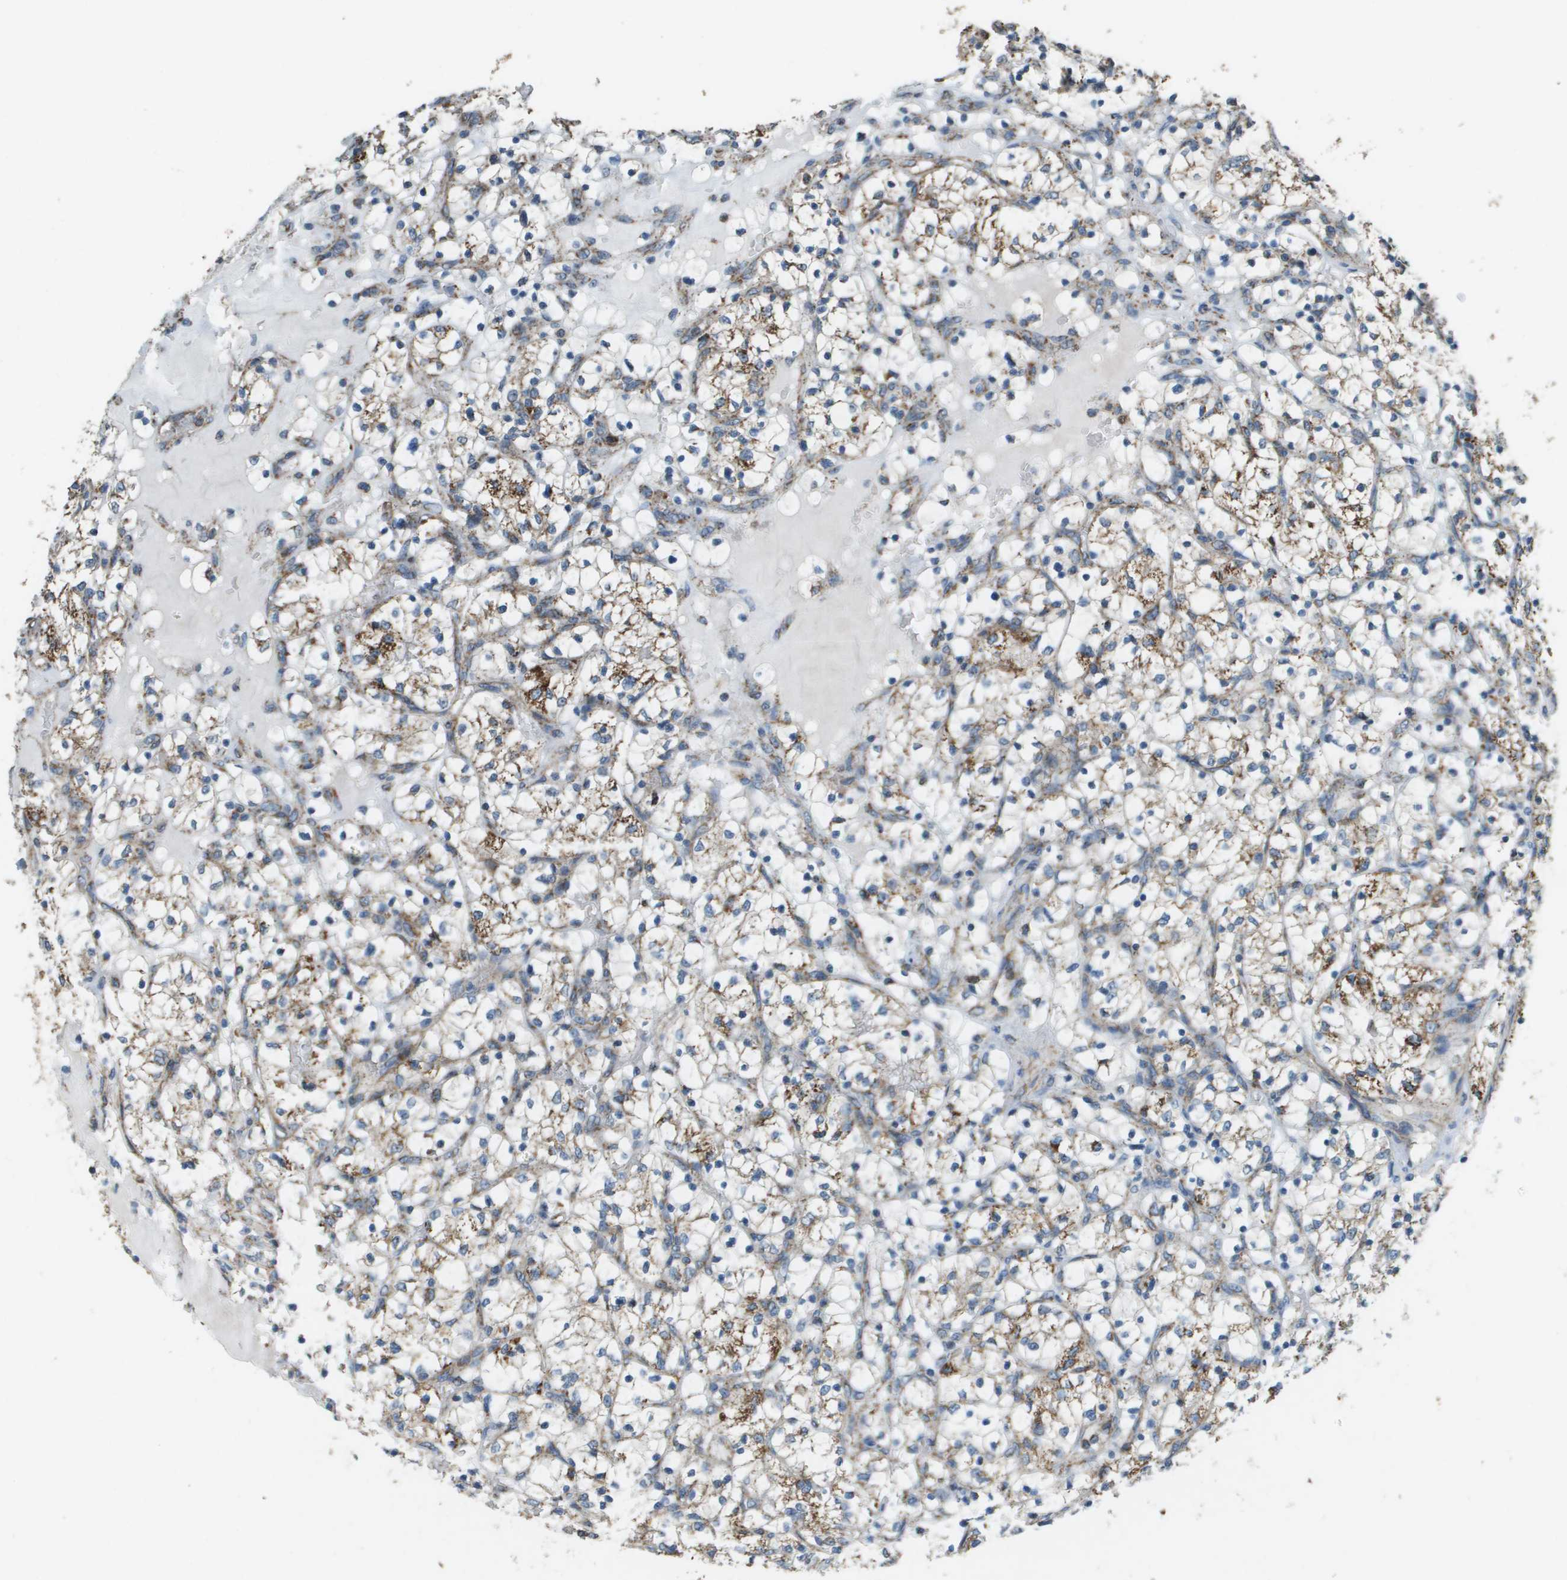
{"staining": {"intensity": "moderate", "quantity": "25%-75%", "location": "cytoplasmic/membranous"}, "tissue": "renal cancer", "cell_type": "Tumor cells", "image_type": "cancer", "snomed": [{"axis": "morphology", "description": "Adenocarcinoma, NOS"}, {"axis": "topography", "description": "Kidney"}], "caption": "Renal cancer (adenocarcinoma) tissue demonstrates moderate cytoplasmic/membranous staining in about 25%-75% of tumor cells, visualized by immunohistochemistry.", "gene": "FH", "patient": {"sex": "female", "age": 69}}